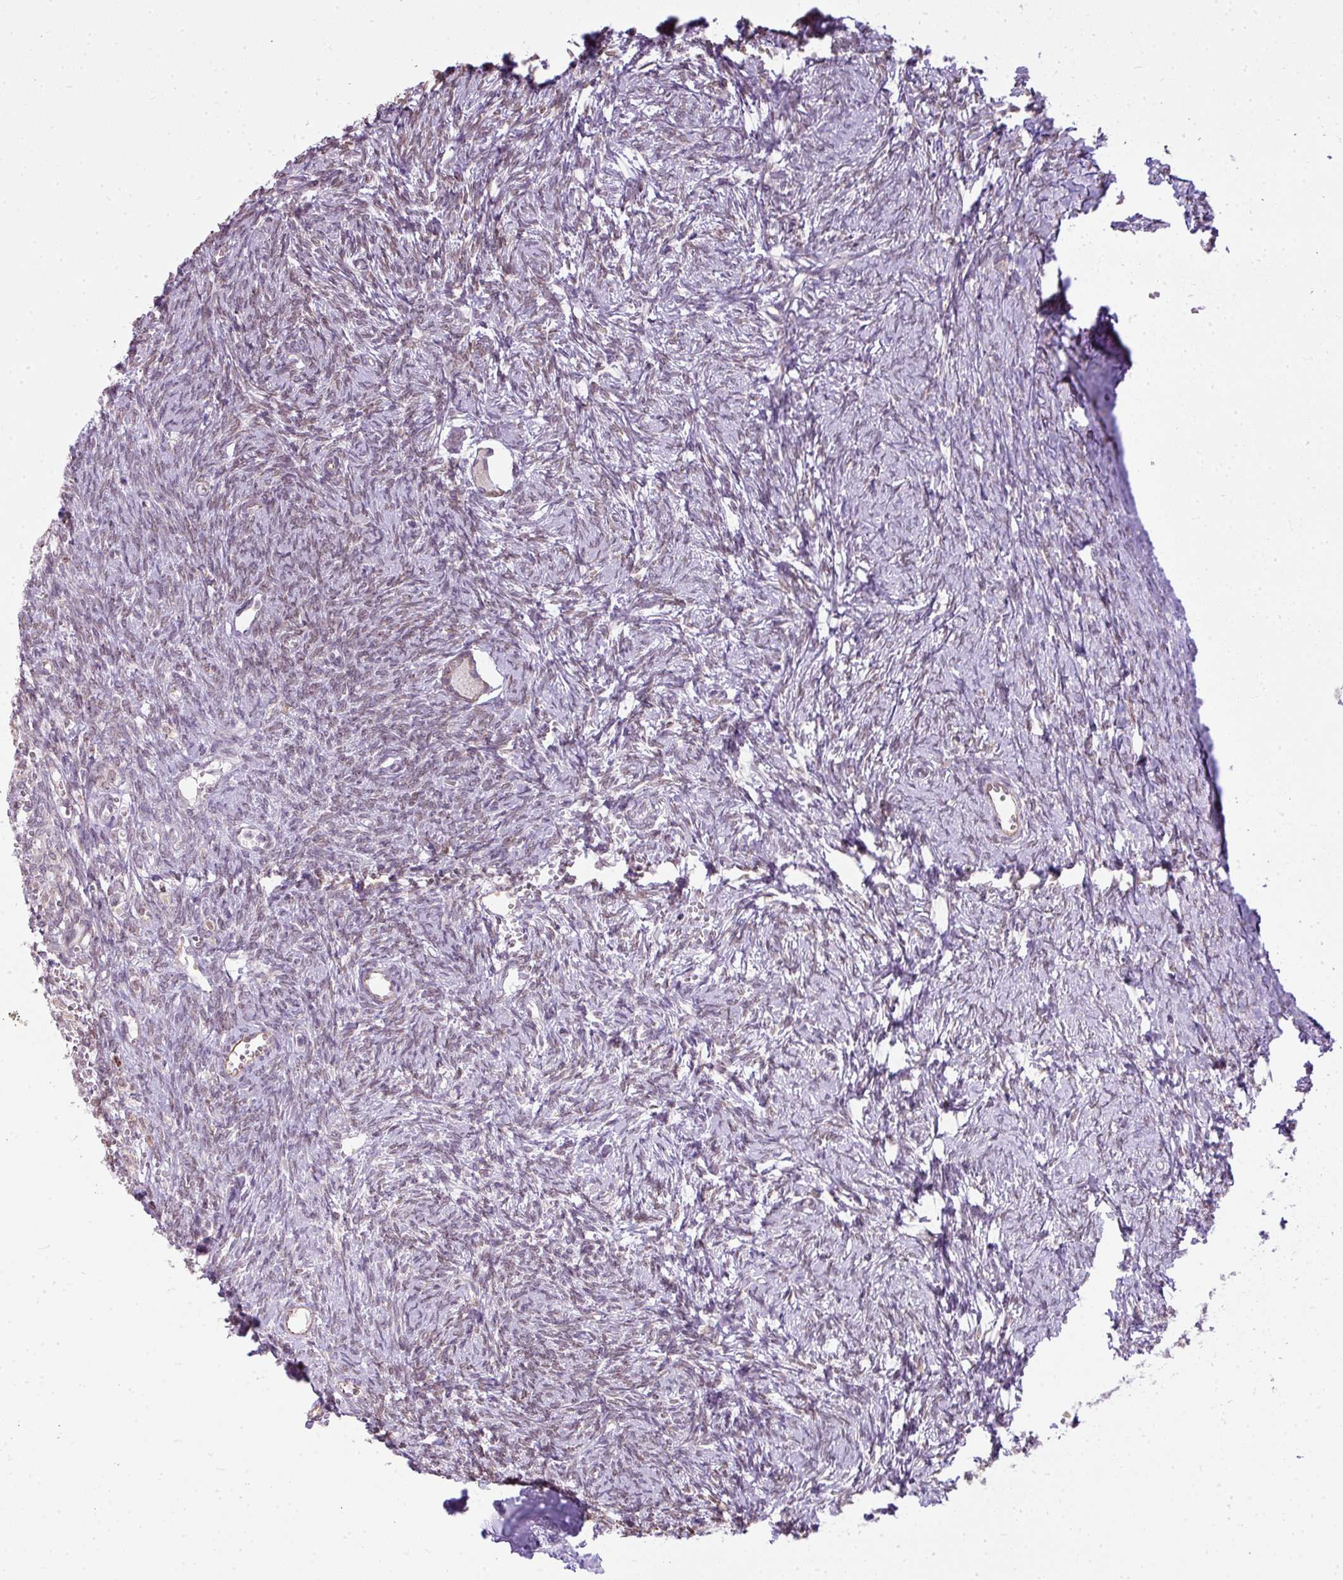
{"staining": {"intensity": "weak", "quantity": "<25%", "location": "cytoplasmic/membranous"}, "tissue": "ovary", "cell_type": "Follicle cells", "image_type": "normal", "snomed": [{"axis": "morphology", "description": "Normal tissue, NOS"}, {"axis": "topography", "description": "Ovary"}], "caption": "Histopathology image shows no significant protein expression in follicle cells of normal ovary. (DAB immunohistochemistry (IHC) visualized using brightfield microscopy, high magnification).", "gene": "COX18", "patient": {"sex": "female", "age": 39}}